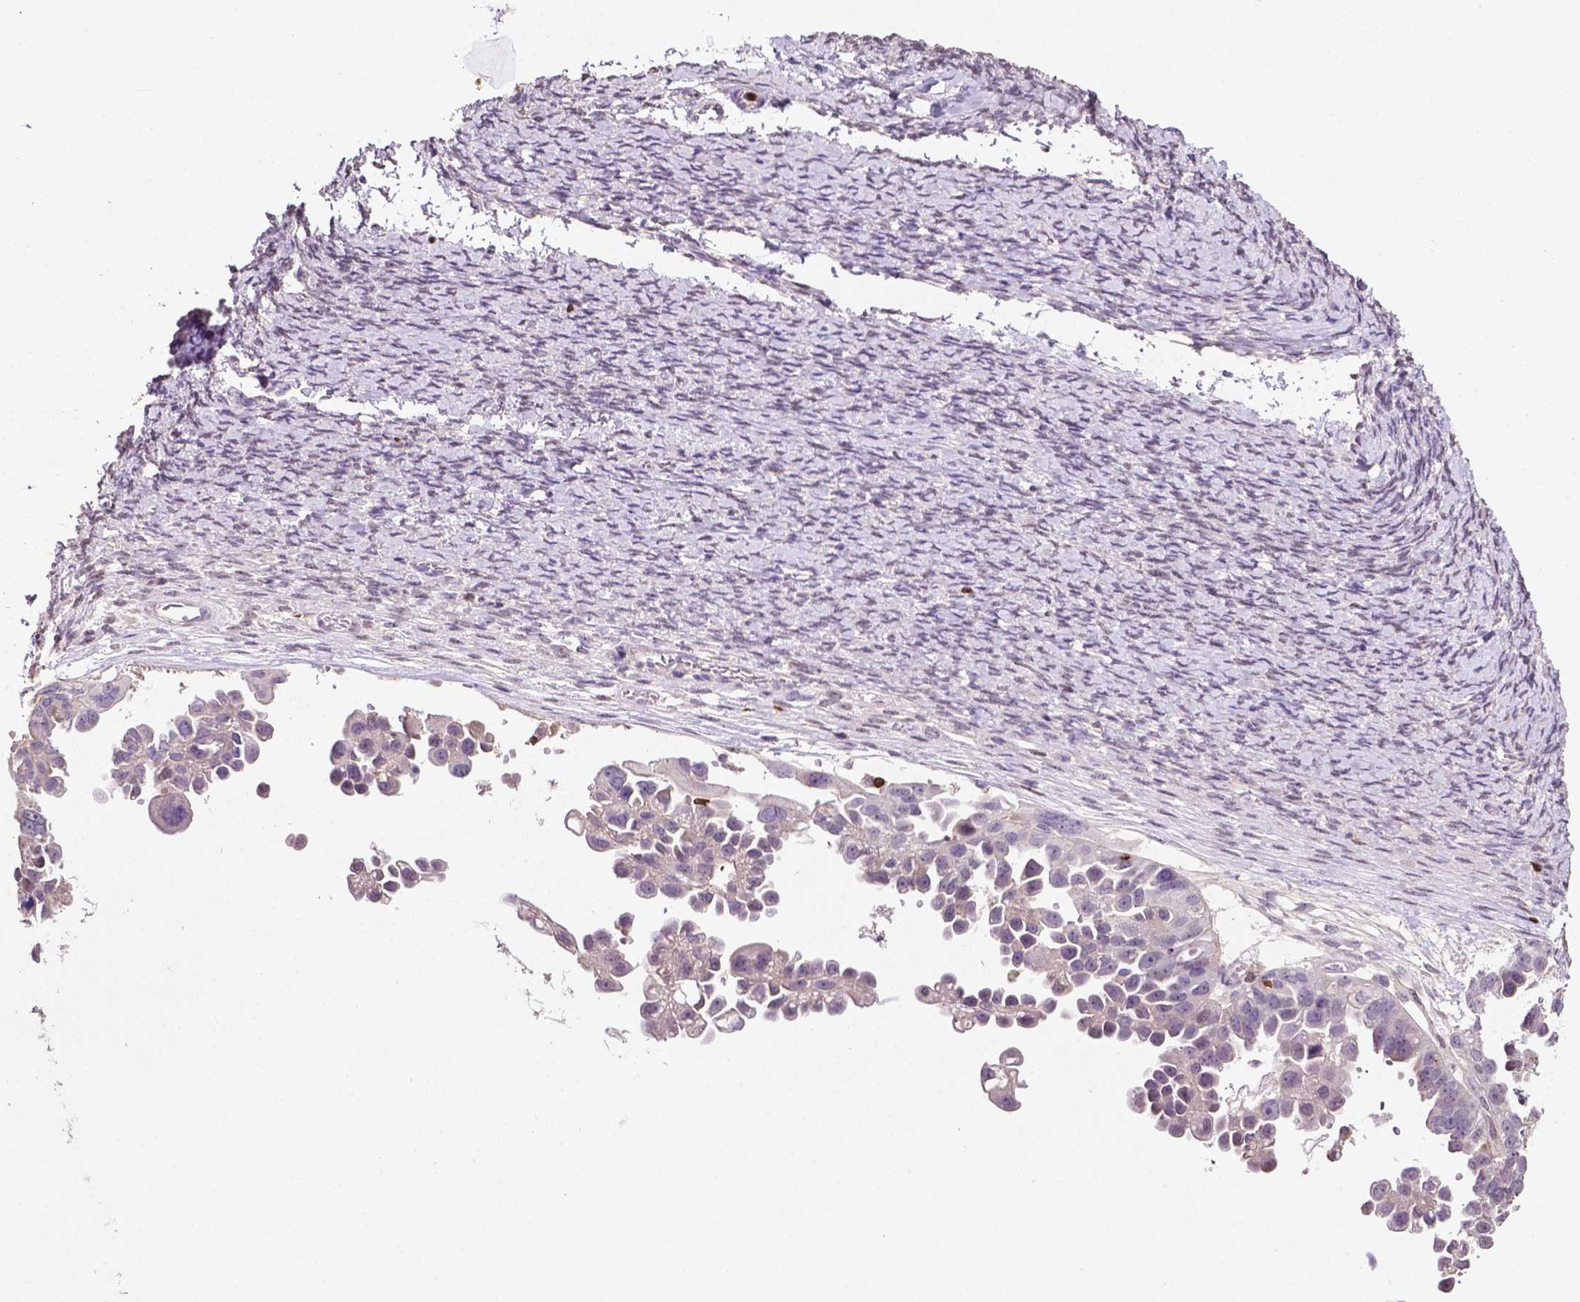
{"staining": {"intensity": "negative", "quantity": "none", "location": "none"}, "tissue": "ovarian cancer", "cell_type": "Tumor cells", "image_type": "cancer", "snomed": [{"axis": "morphology", "description": "Cystadenocarcinoma, serous, NOS"}, {"axis": "topography", "description": "Ovary"}], "caption": "Image shows no significant protein expression in tumor cells of ovarian cancer (serous cystadenocarcinoma). (Immunohistochemistry, brightfield microscopy, high magnification).", "gene": "TBC1D10C", "patient": {"sex": "female", "age": 53}}